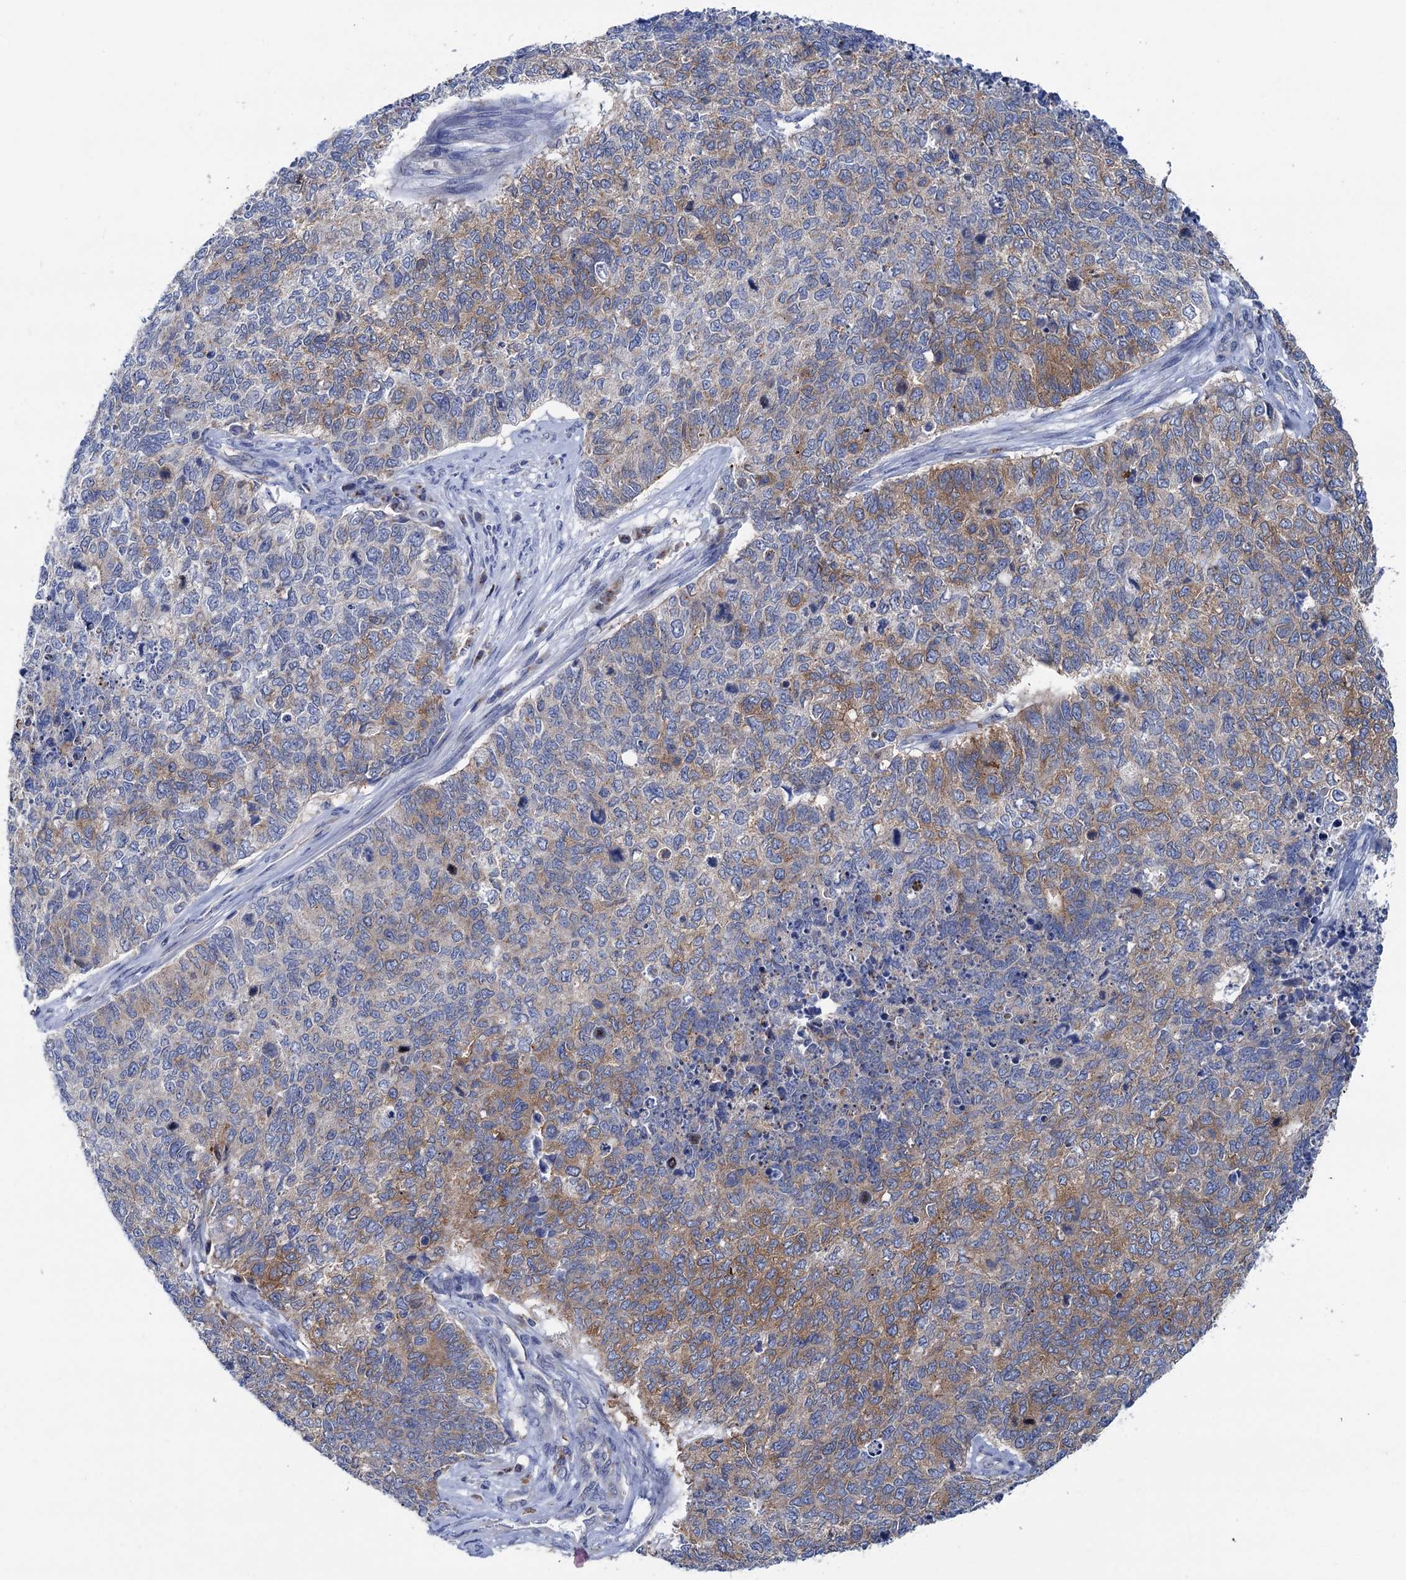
{"staining": {"intensity": "moderate", "quantity": "25%-75%", "location": "cytoplasmic/membranous"}, "tissue": "cervical cancer", "cell_type": "Tumor cells", "image_type": "cancer", "snomed": [{"axis": "morphology", "description": "Squamous cell carcinoma, NOS"}, {"axis": "topography", "description": "Cervix"}], "caption": "Protein expression analysis of cervical cancer (squamous cell carcinoma) shows moderate cytoplasmic/membranous staining in about 25%-75% of tumor cells.", "gene": "ZNRD2", "patient": {"sex": "female", "age": 63}}